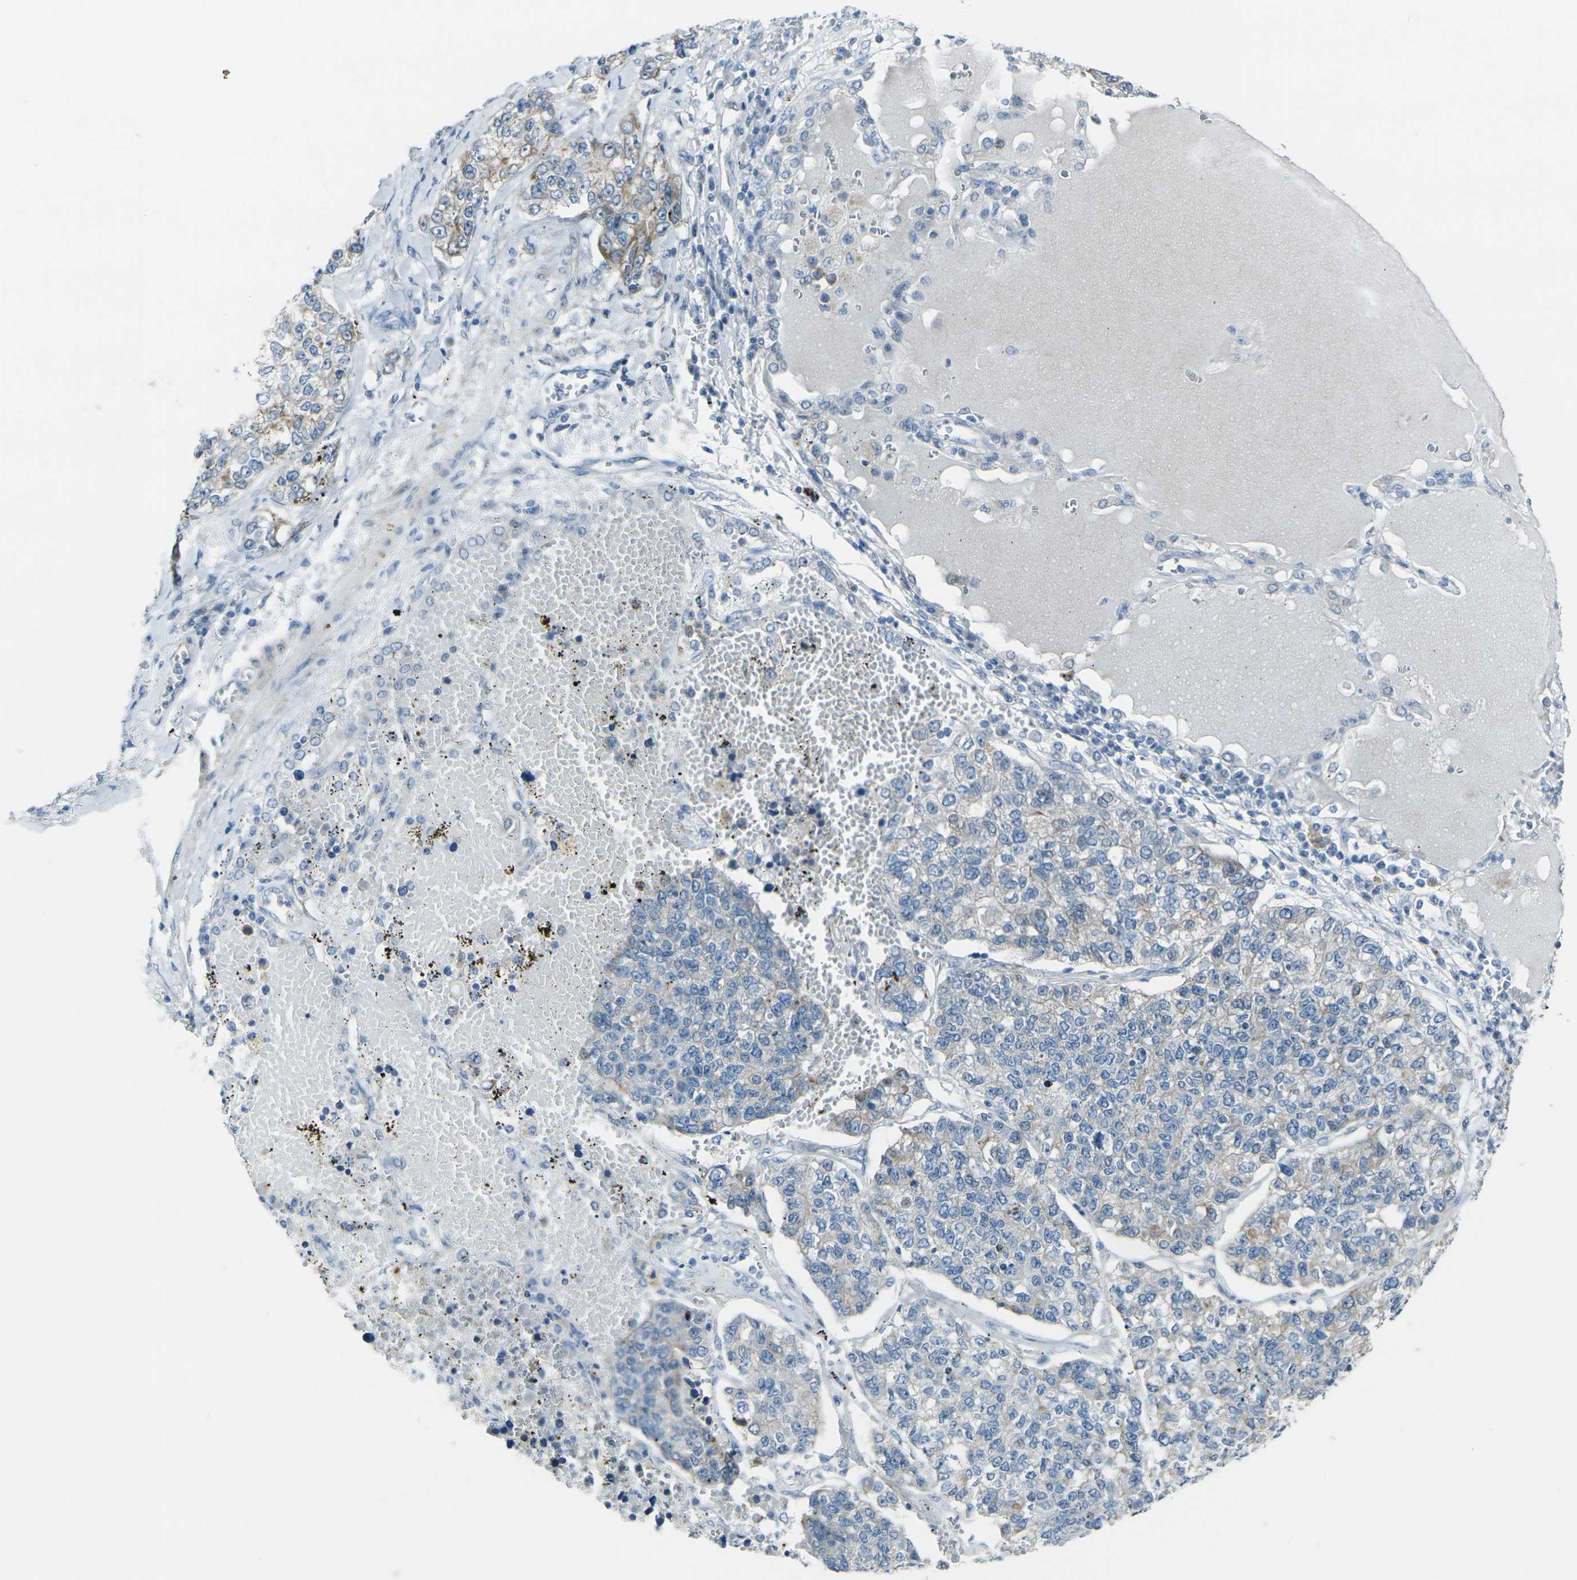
{"staining": {"intensity": "moderate", "quantity": "<25%", "location": "cytoplasmic/membranous"}, "tissue": "lung cancer", "cell_type": "Tumor cells", "image_type": "cancer", "snomed": [{"axis": "morphology", "description": "Adenocarcinoma, NOS"}, {"axis": "topography", "description": "Lung"}], "caption": "A low amount of moderate cytoplasmic/membranous staining is seen in about <25% of tumor cells in lung cancer tissue. Using DAB (3,3'-diaminobenzidine) (brown) and hematoxylin (blue) stains, captured at high magnification using brightfield microscopy.", "gene": "ANKRD46", "patient": {"sex": "male", "age": 49}}